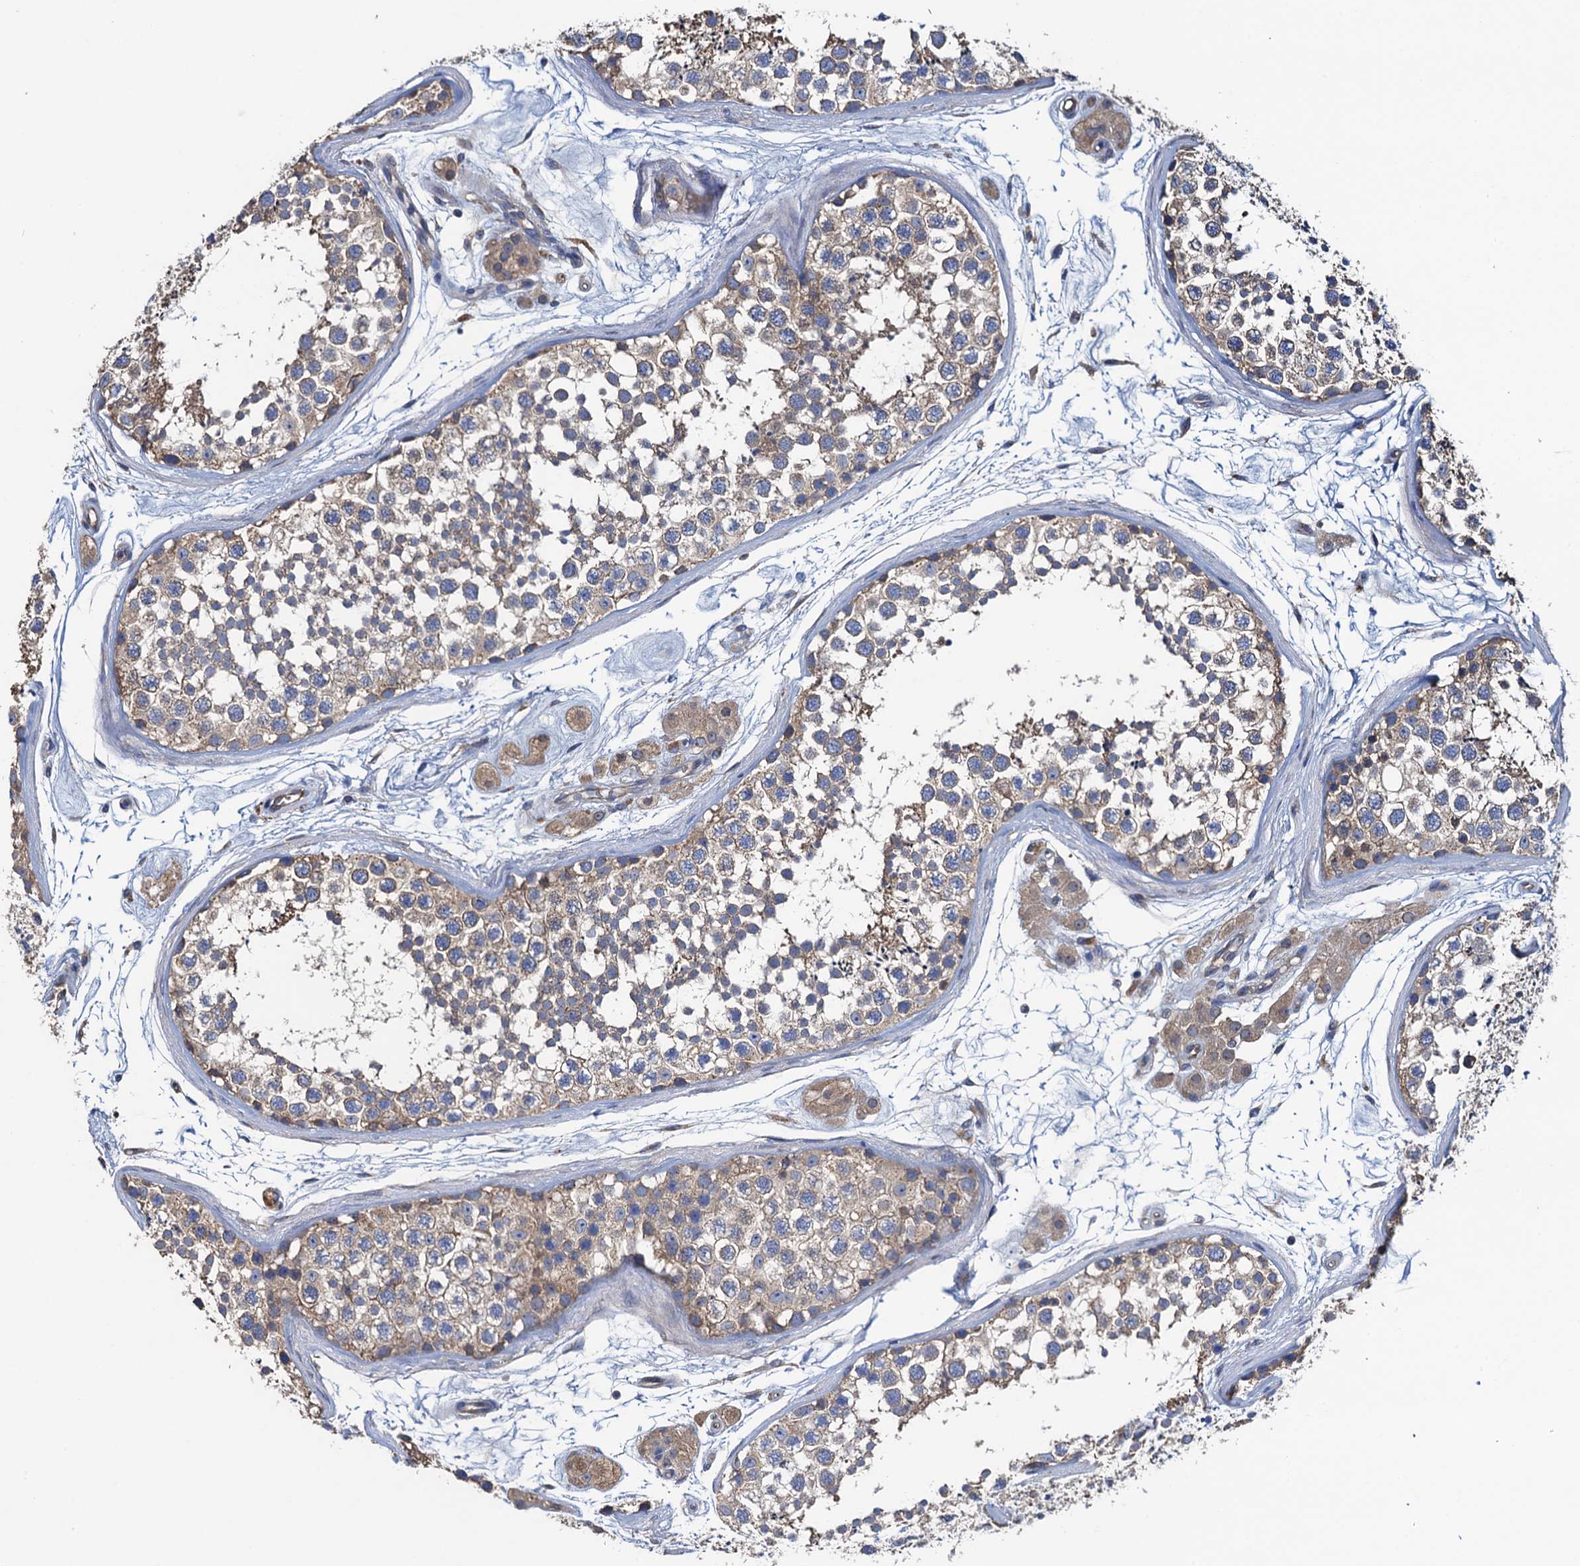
{"staining": {"intensity": "weak", "quantity": "25%-75%", "location": "cytoplasmic/membranous"}, "tissue": "testis", "cell_type": "Cells in seminiferous ducts", "image_type": "normal", "snomed": [{"axis": "morphology", "description": "Normal tissue, NOS"}, {"axis": "topography", "description": "Testis"}], "caption": "DAB immunohistochemical staining of unremarkable testis exhibits weak cytoplasmic/membranous protein staining in about 25%-75% of cells in seminiferous ducts.", "gene": "ADCY9", "patient": {"sex": "male", "age": 56}}